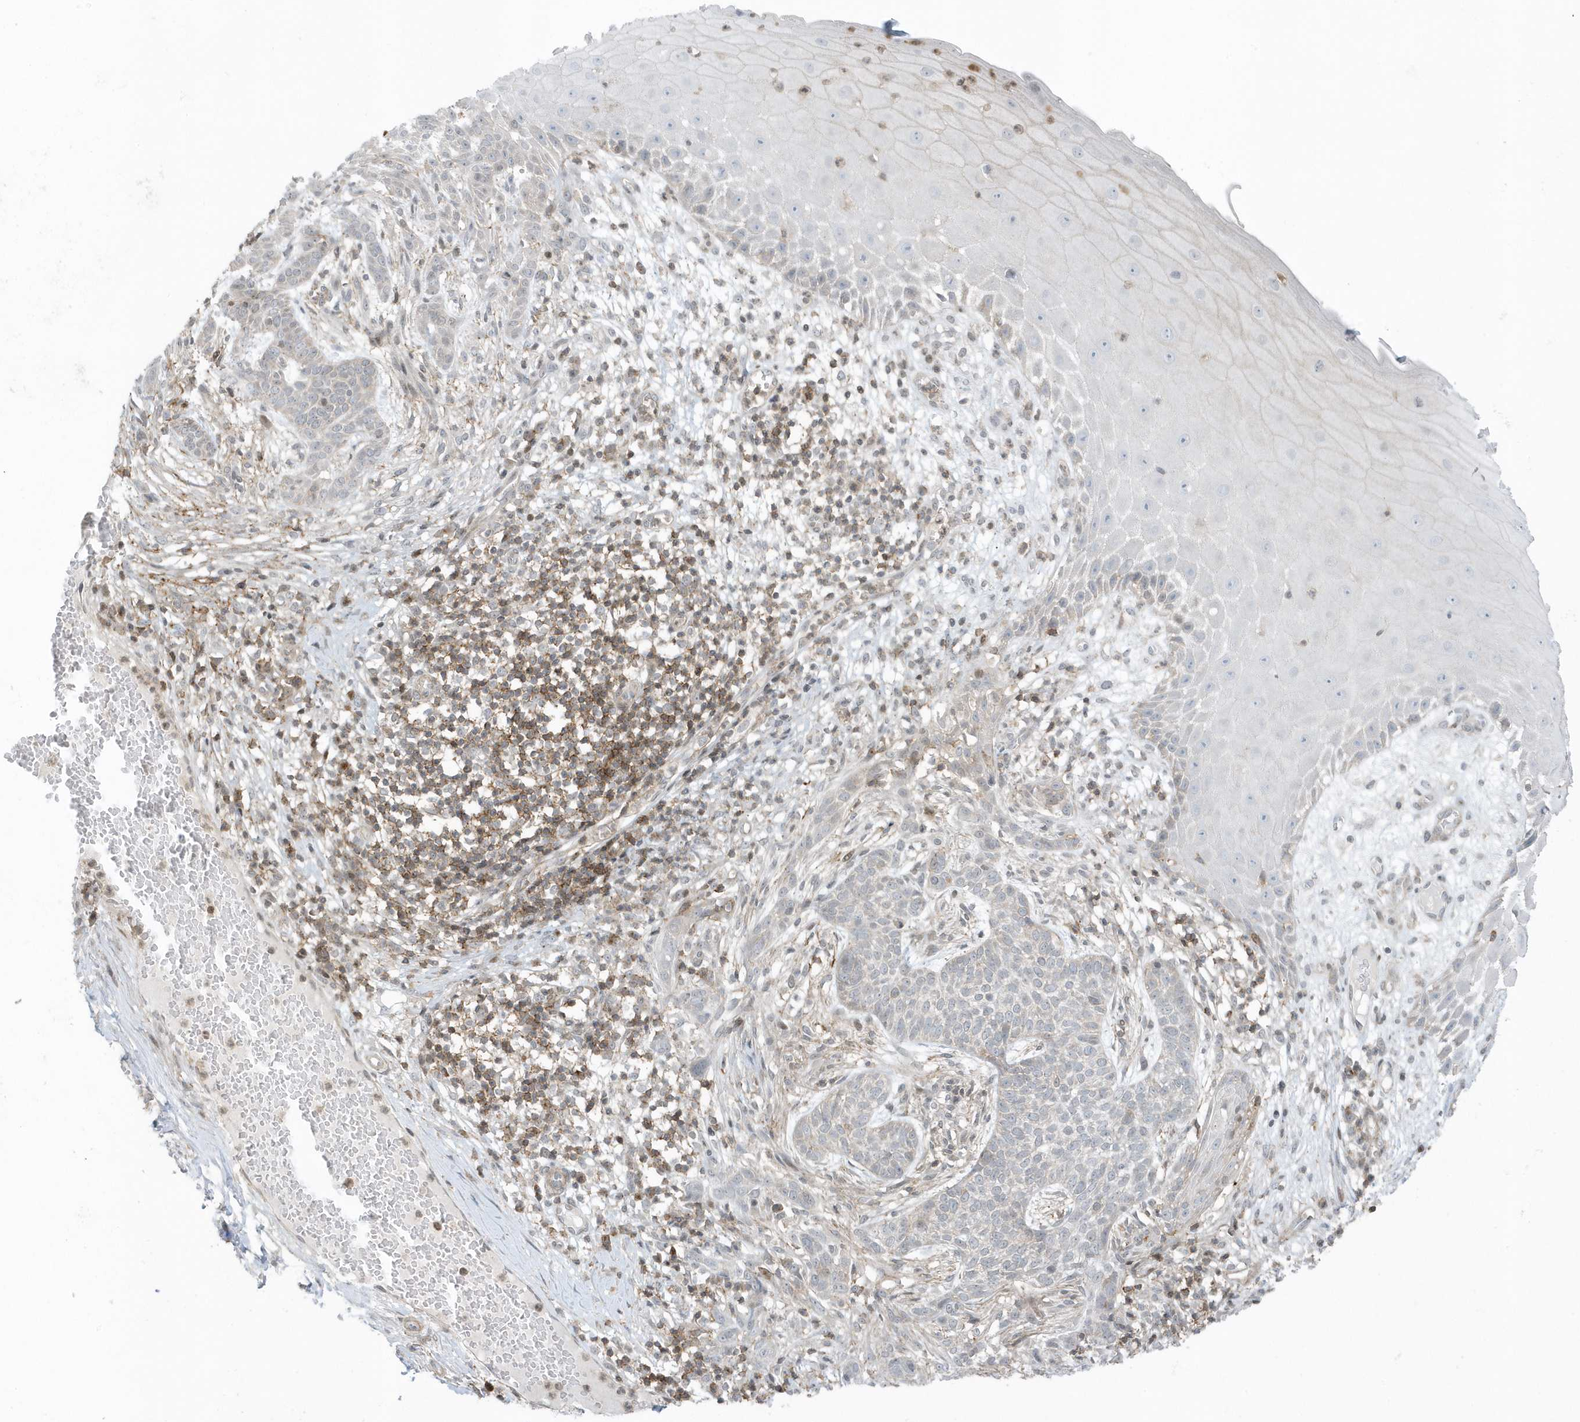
{"staining": {"intensity": "negative", "quantity": "none", "location": "none"}, "tissue": "skin cancer", "cell_type": "Tumor cells", "image_type": "cancer", "snomed": [{"axis": "morphology", "description": "Normal tissue, NOS"}, {"axis": "morphology", "description": "Basal cell carcinoma"}, {"axis": "topography", "description": "Skin"}], "caption": "Immunohistochemical staining of human skin cancer reveals no significant staining in tumor cells.", "gene": "CACNB2", "patient": {"sex": "male", "age": 64}}